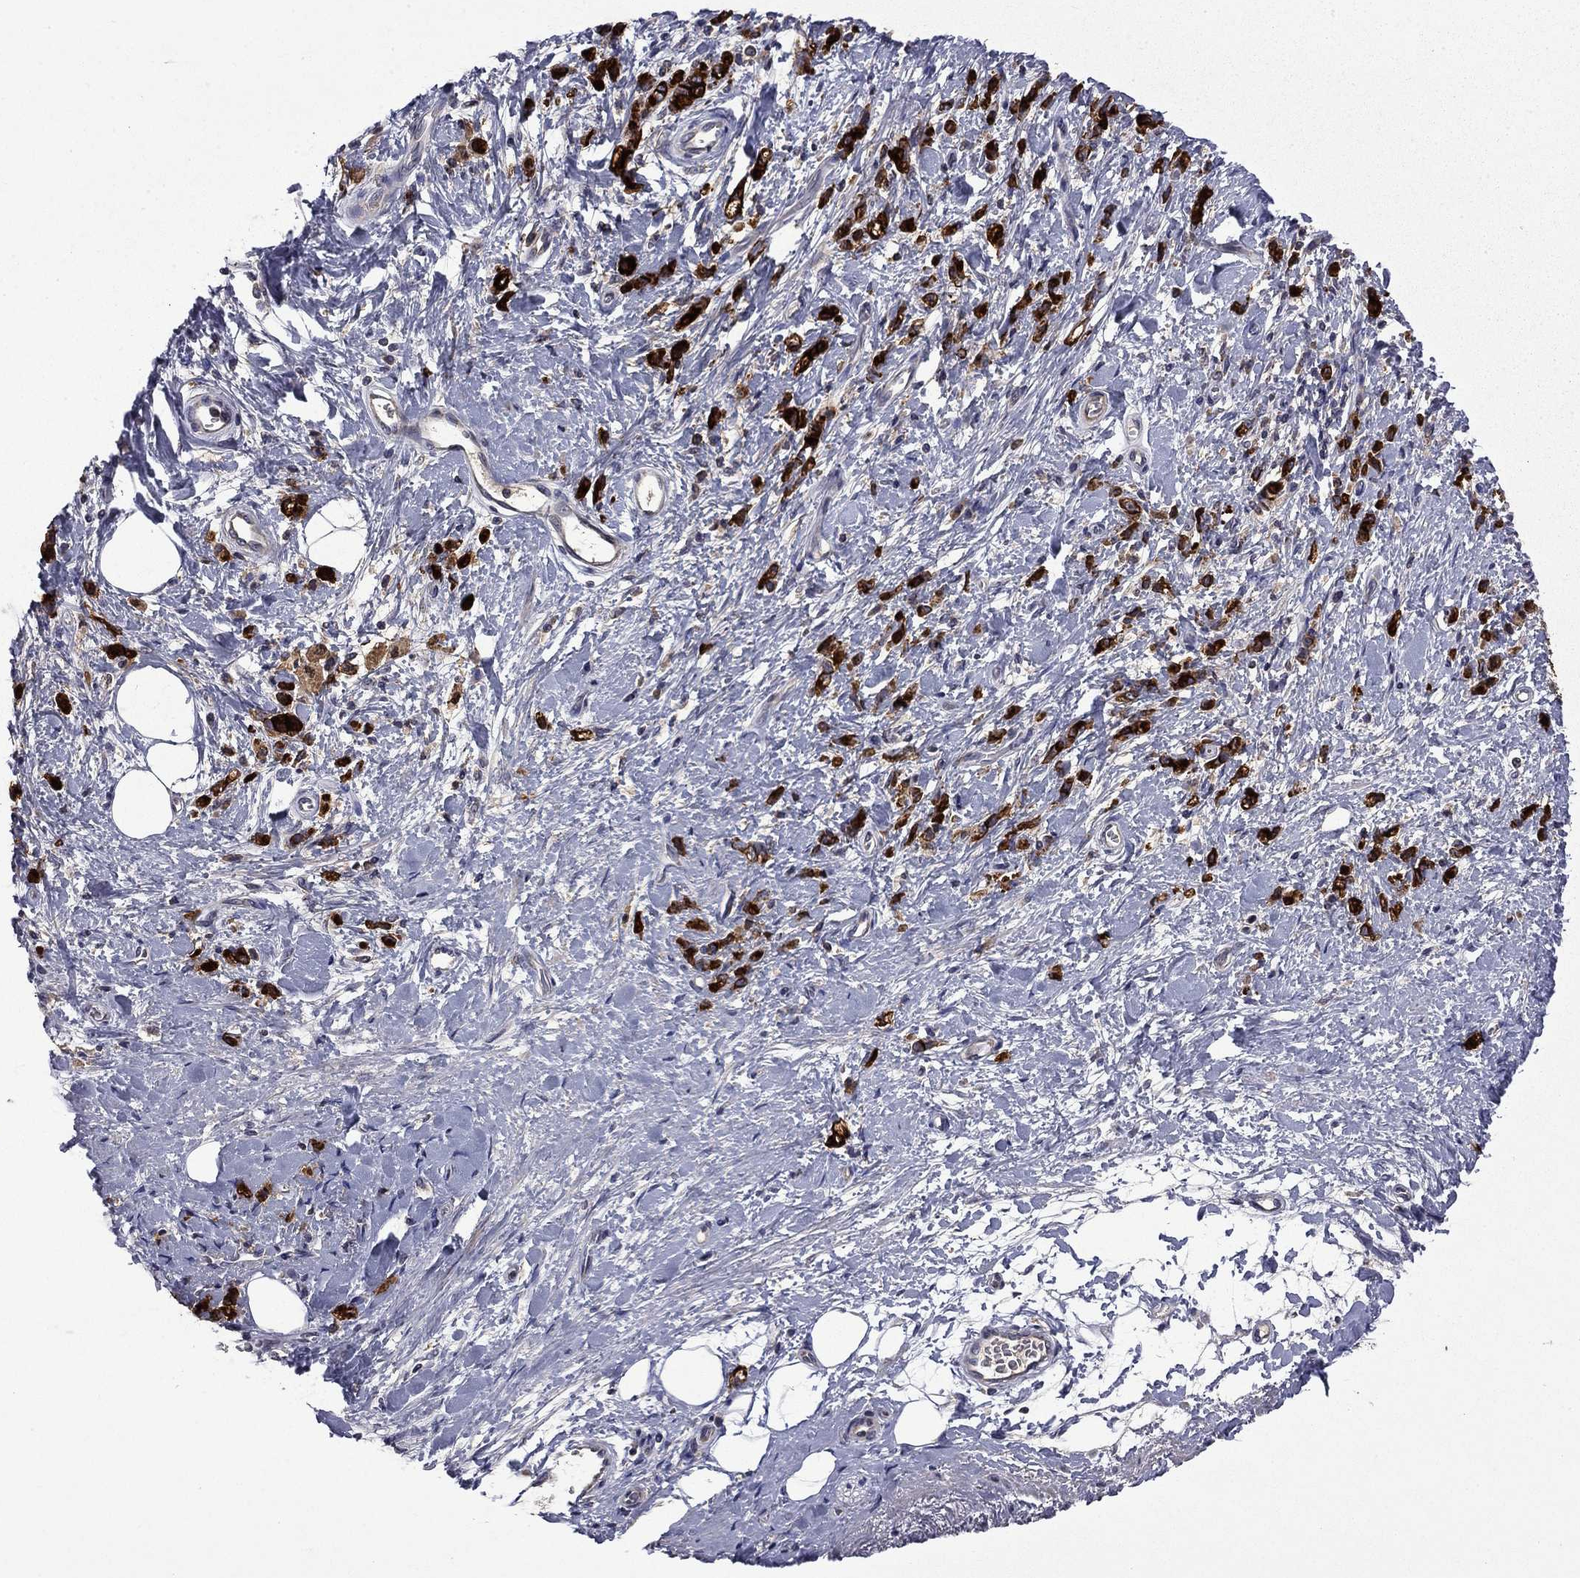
{"staining": {"intensity": "strong", "quantity": ">75%", "location": "cytoplasmic/membranous"}, "tissue": "stomach cancer", "cell_type": "Tumor cells", "image_type": "cancer", "snomed": [{"axis": "morphology", "description": "Adenocarcinoma, NOS"}, {"axis": "topography", "description": "Stomach"}], "caption": "Immunohistochemistry of adenocarcinoma (stomach) shows high levels of strong cytoplasmic/membranous staining in about >75% of tumor cells.", "gene": "CEACAM7", "patient": {"sex": "male", "age": 77}}